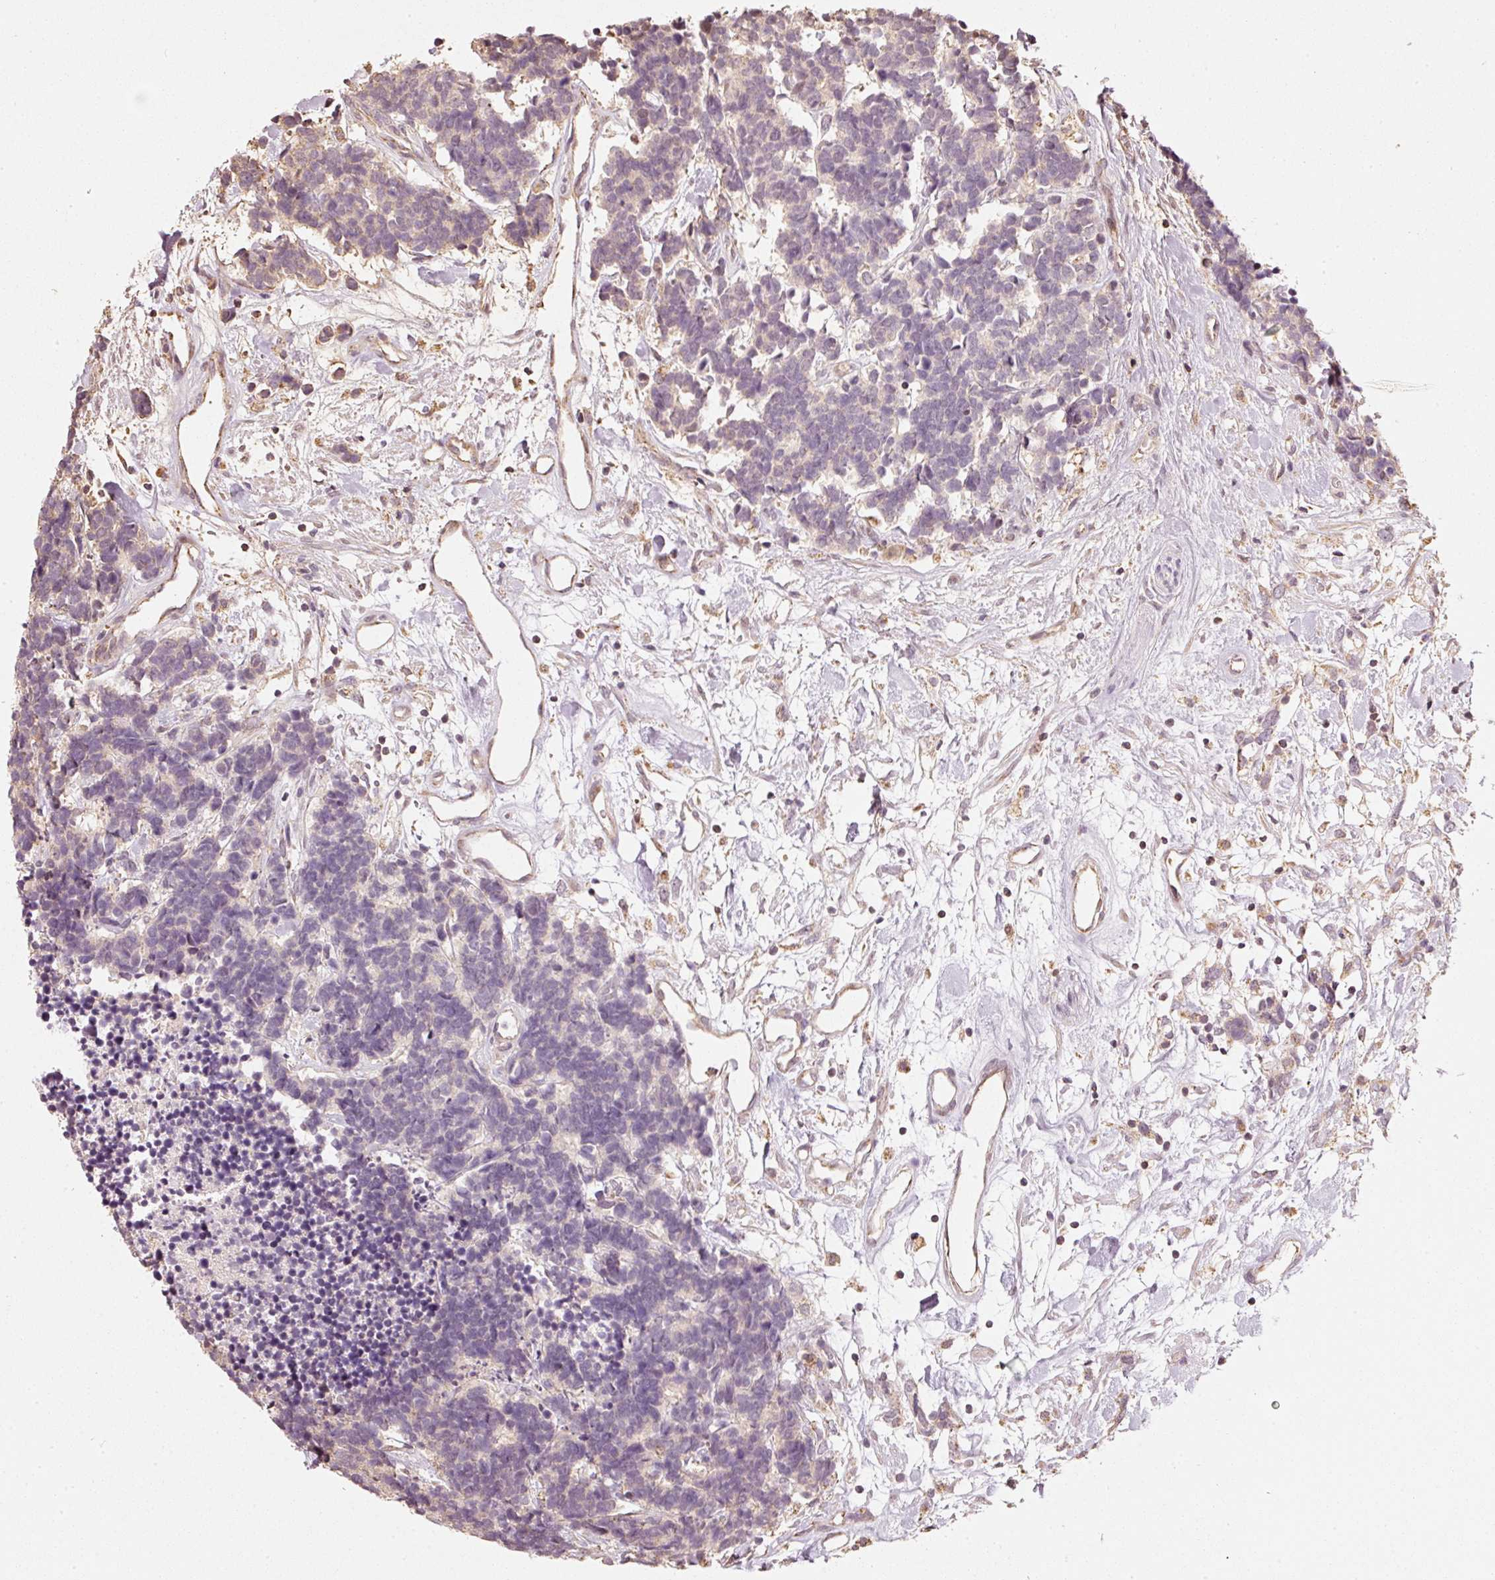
{"staining": {"intensity": "weak", "quantity": "<25%", "location": "cytoplasmic/membranous"}, "tissue": "carcinoid", "cell_type": "Tumor cells", "image_type": "cancer", "snomed": [{"axis": "morphology", "description": "Carcinoma, NOS"}, {"axis": "morphology", "description": "Carcinoid, malignant, NOS"}, {"axis": "topography", "description": "Urinary bladder"}], "caption": "Immunohistochemistry photomicrograph of neoplastic tissue: human carcinoid stained with DAB reveals no significant protein expression in tumor cells. The staining is performed using DAB brown chromogen with nuclei counter-stained in using hematoxylin.", "gene": "RAB35", "patient": {"sex": "male", "age": 57}}